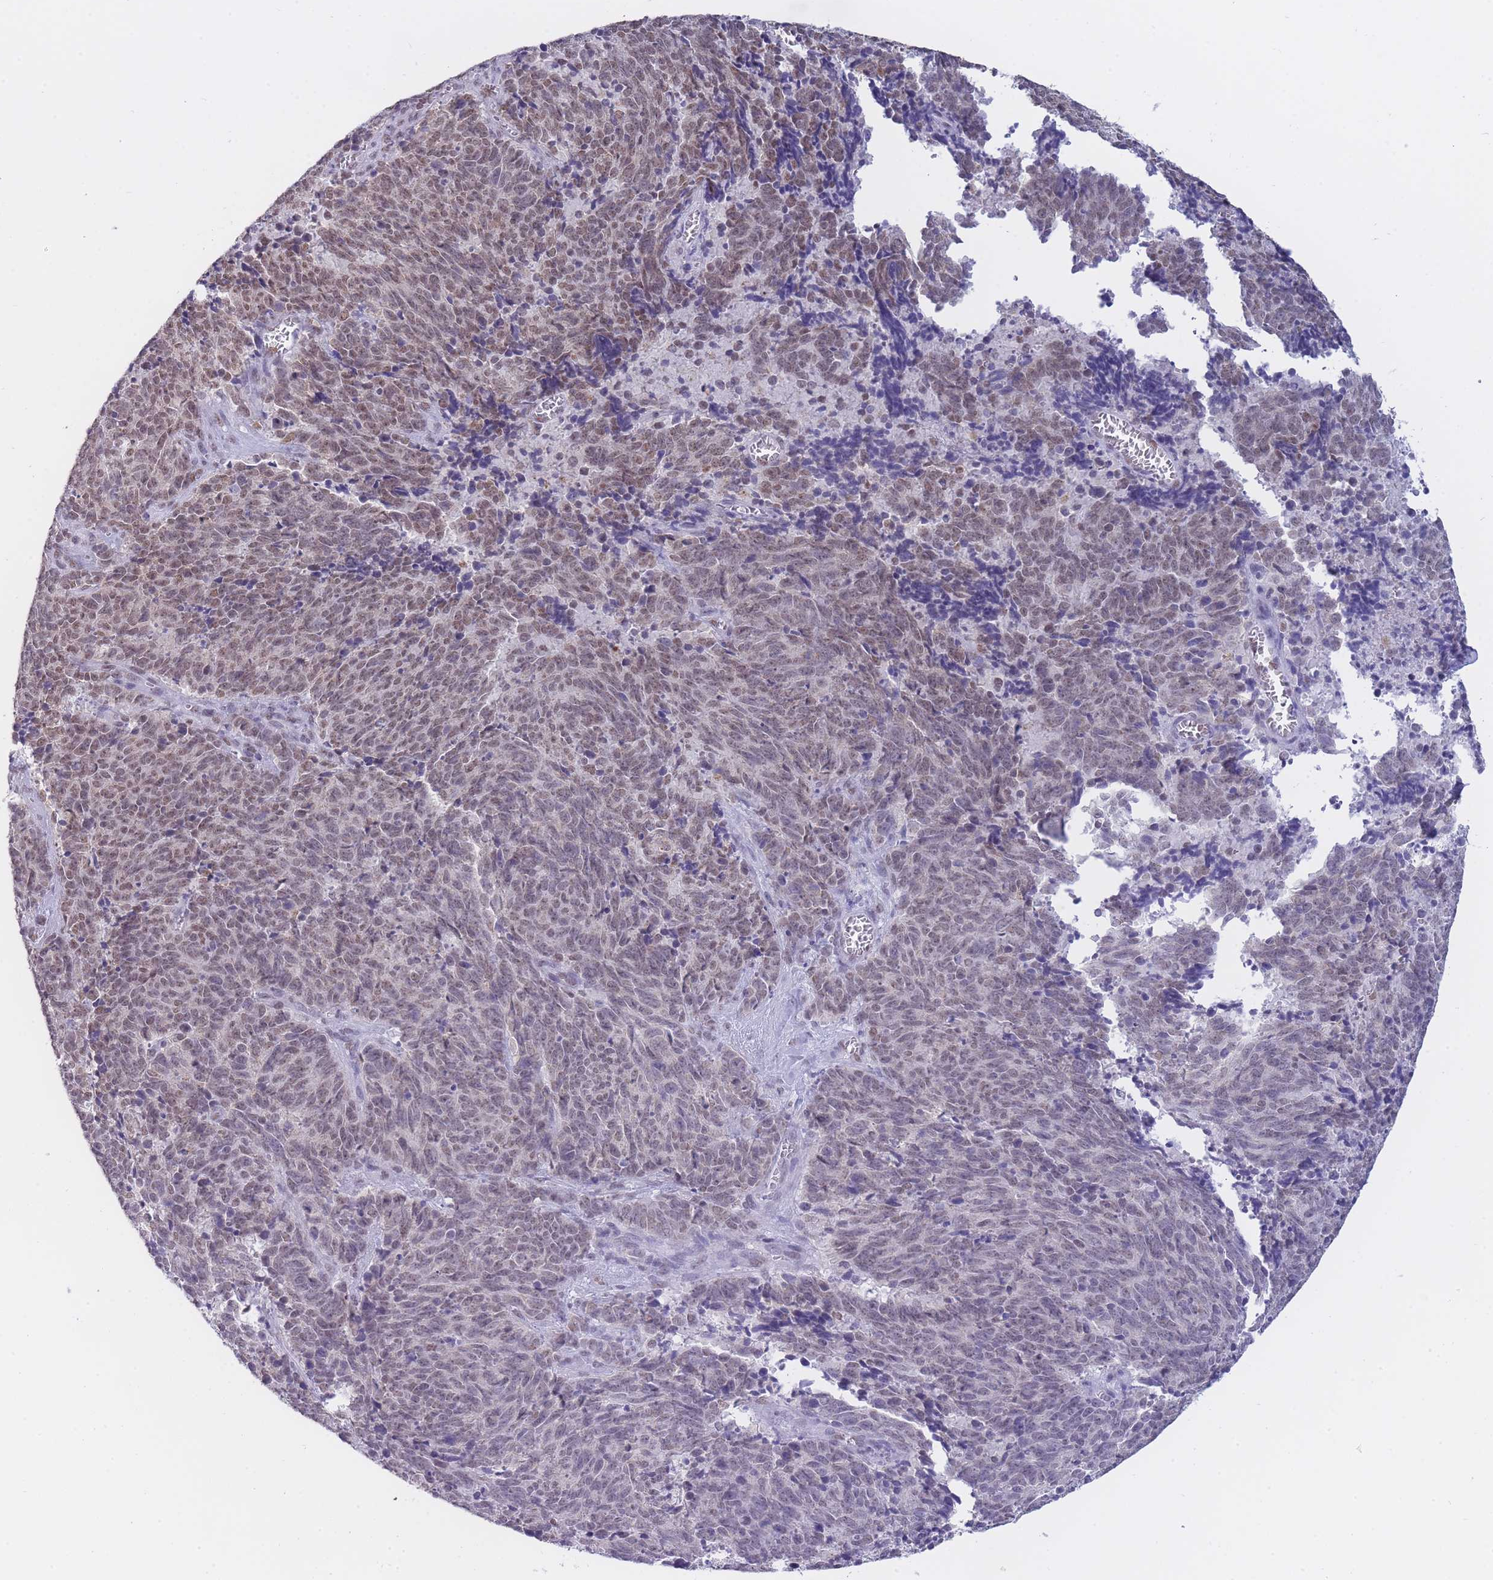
{"staining": {"intensity": "moderate", "quantity": ">75%", "location": "nuclear"}, "tissue": "cervical cancer", "cell_type": "Tumor cells", "image_type": "cancer", "snomed": [{"axis": "morphology", "description": "Squamous cell carcinoma, NOS"}, {"axis": "topography", "description": "Cervix"}], "caption": "IHC image of neoplastic tissue: cervical squamous cell carcinoma stained using immunohistochemistry (IHC) exhibits medium levels of moderate protein expression localized specifically in the nuclear of tumor cells, appearing as a nuclear brown color.", "gene": "FRAT2", "patient": {"sex": "female", "age": 29}}